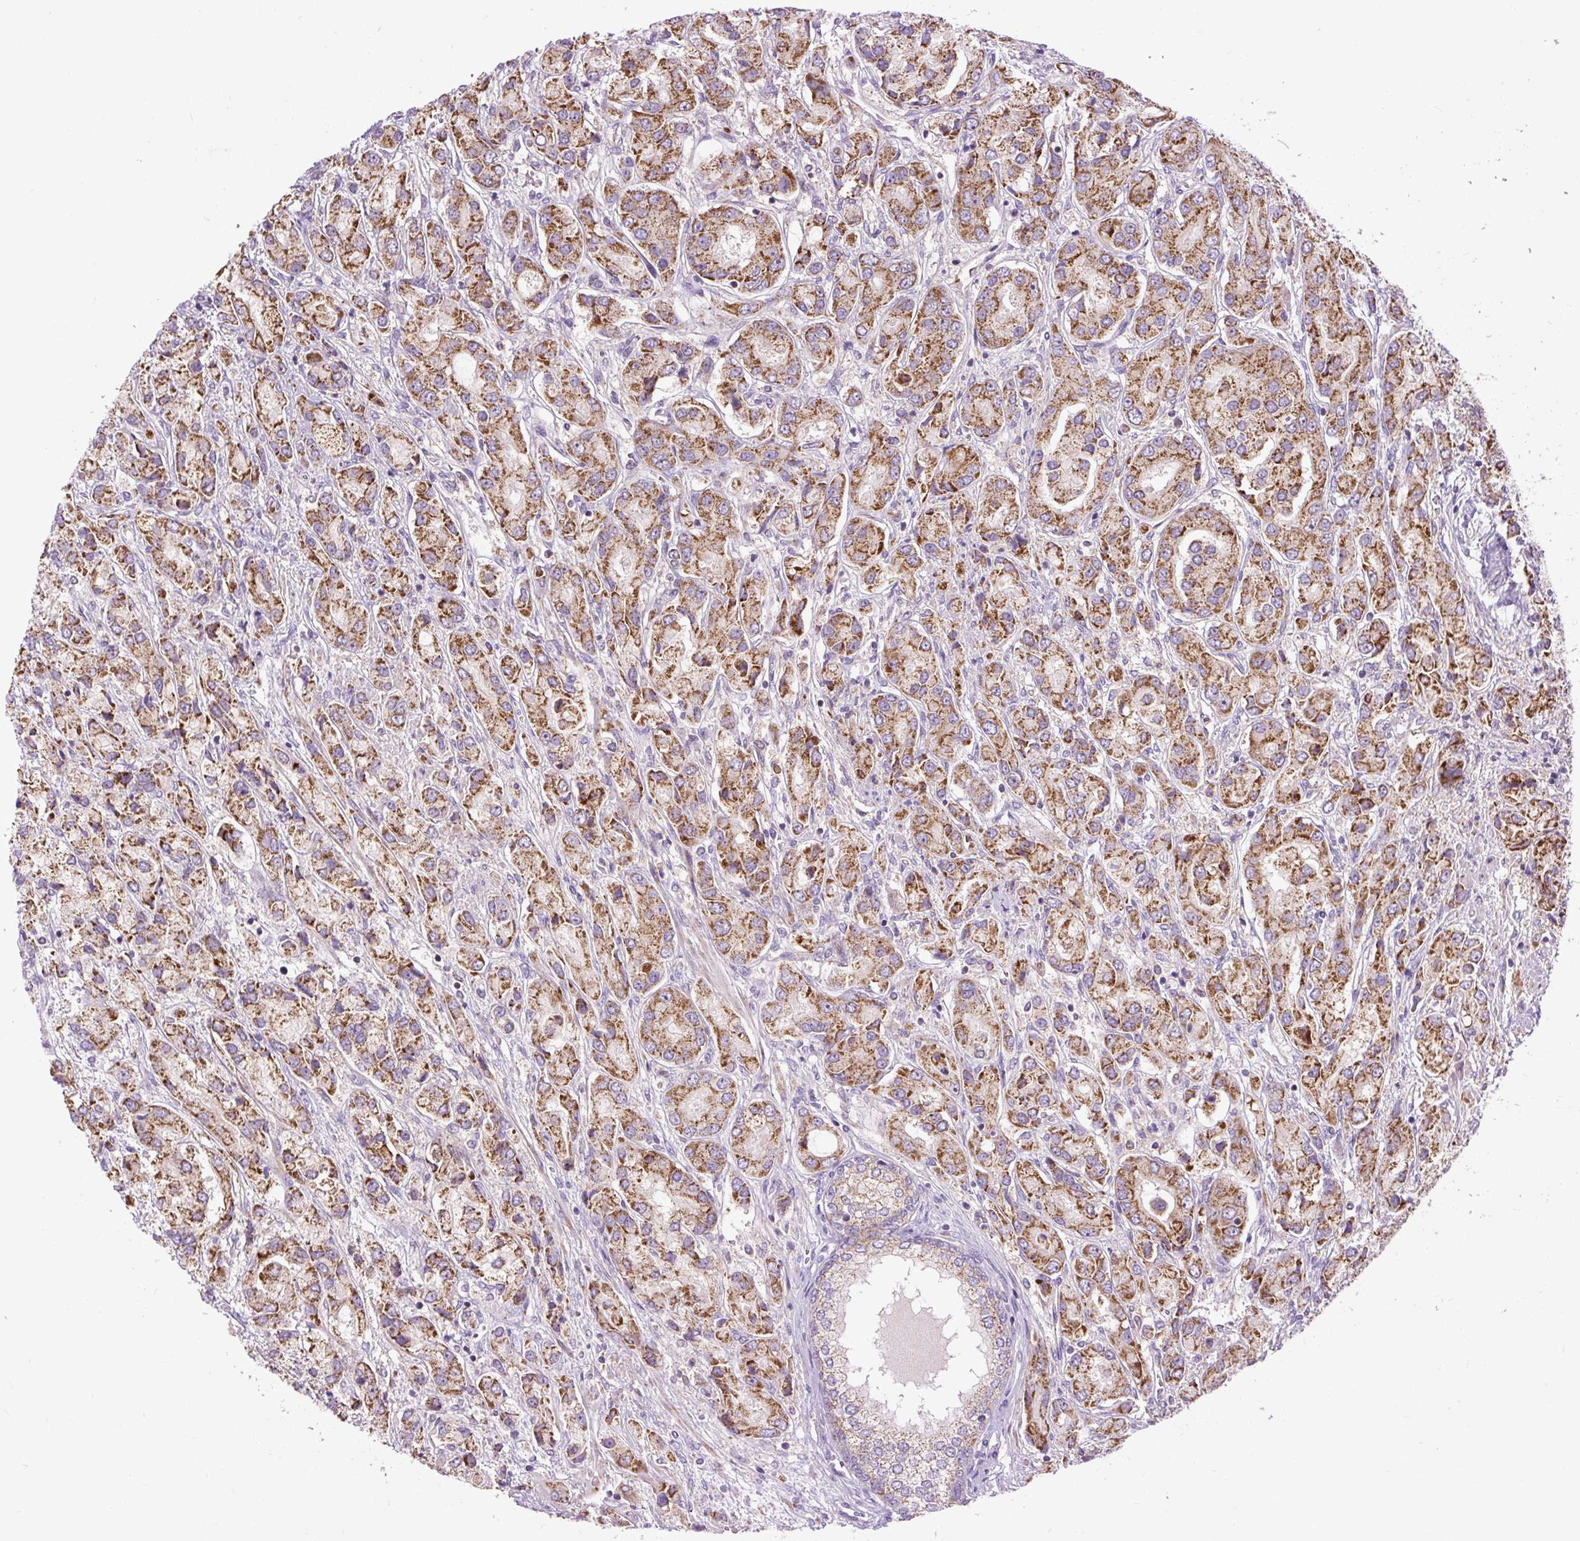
{"staining": {"intensity": "strong", "quantity": ">75%", "location": "cytoplasmic/membranous"}, "tissue": "prostate cancer", "cell_type": "Tumor cells", "image_type": "cancer", "snomed": [{"axis": "morphology", "description": "Adenocarcinoma, High grade"}, {"axis": "topography", "description": "Prostate"}], "caption": "The immunohistochemical stain highlights strong cytoplasmic/membranous positivity in tumor cells of prostate cancer (adenocarcinoma (high-grade)) tissue.", "gene": "TM2D3", "patient": {"sex": "male", "age": 67}}